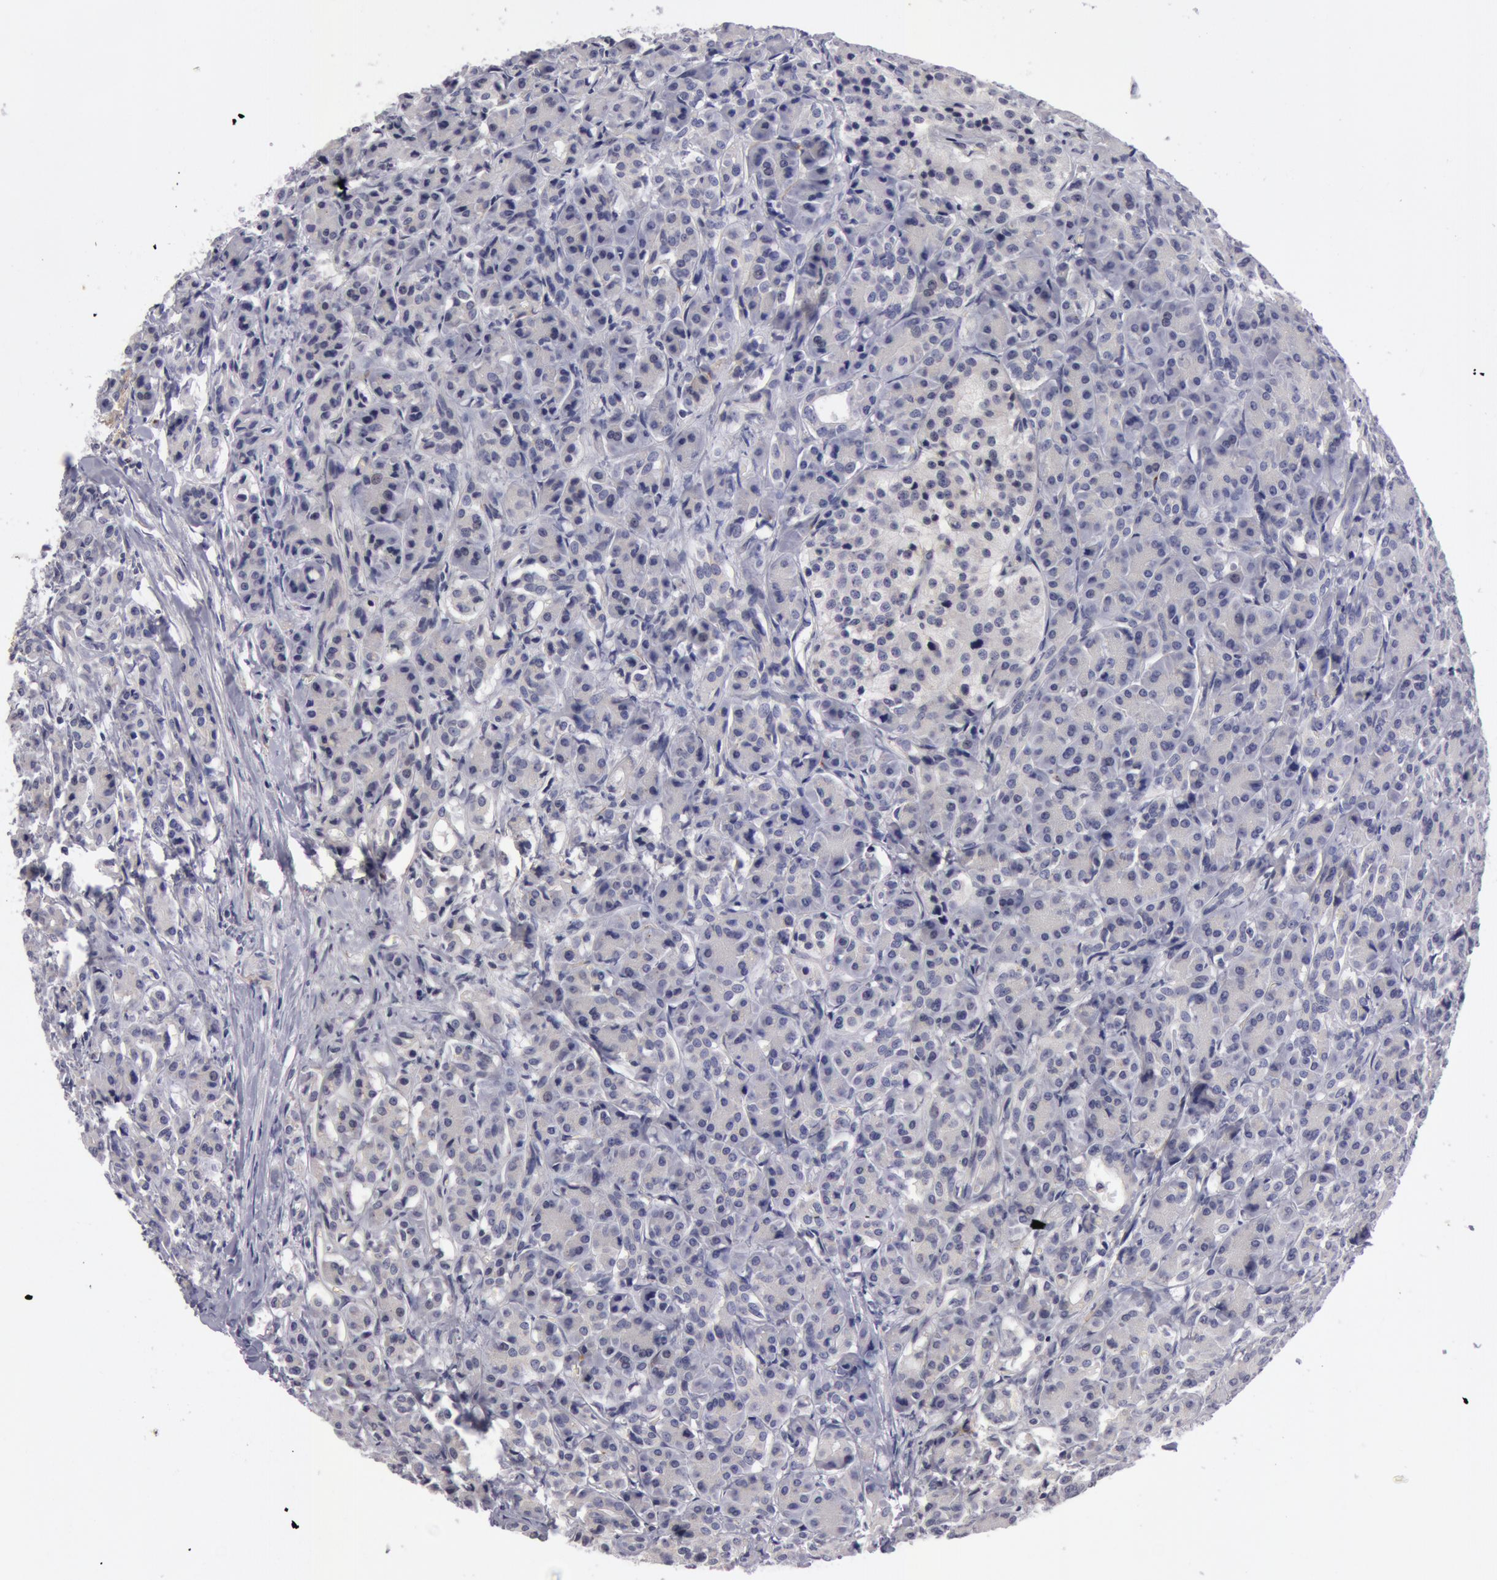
{"staining": {"intensity": "weak", "quantity": "<25%", "location": "cytoplasmic/membranous"}, "tissue": "pancreas", "cell_type": "Exocrine glandular cells", "image_type": "normal", "snomed": [{"axis": "morphology", "description": "Normal tissue, NOS"}, {"axis": "topography", "description": "Lymph node"}, {"axis": "topography", "description": "Pancreas"}], "caption": "DAB immunohistochemical staining of unremarkable pancreas displays no significant staining in exocrine glandular cells.", "gene": "NLGN4X", "patient": {"sex": "male", "age": 59}}